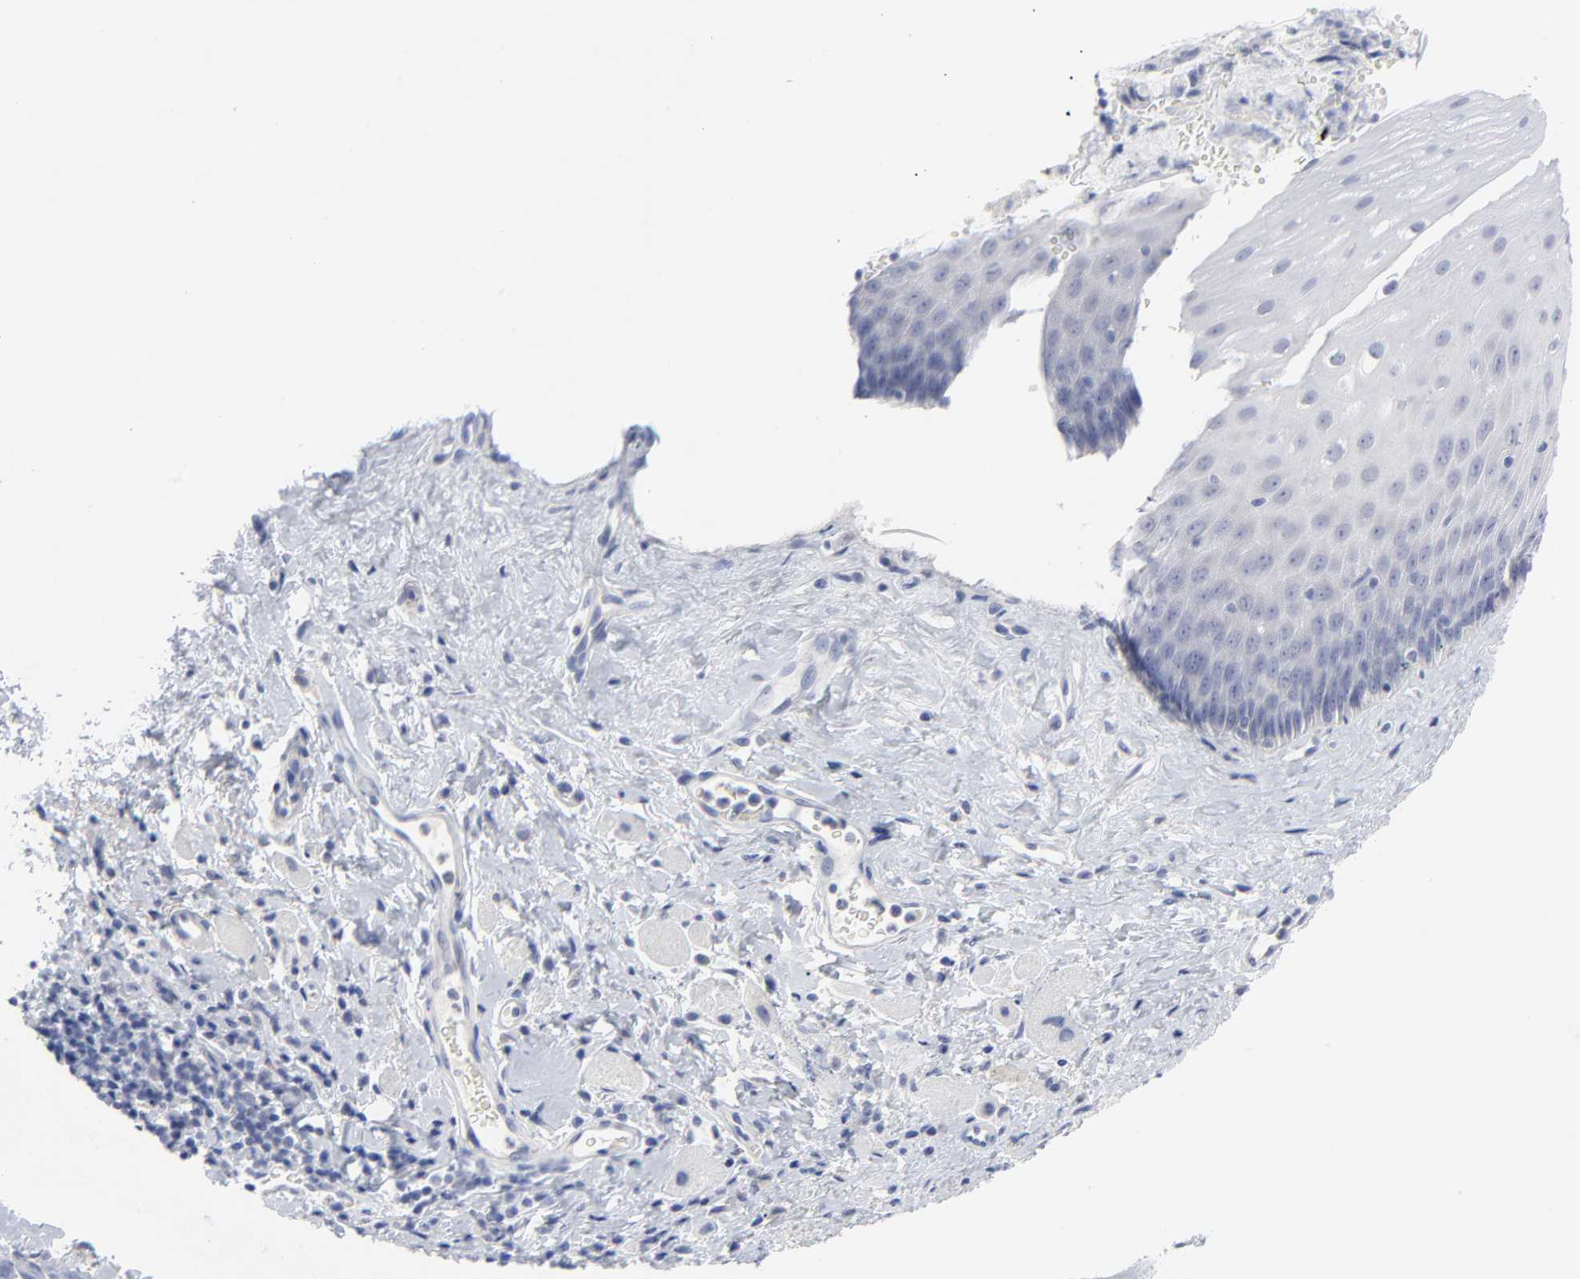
{"staining": {"intensity": "negative", "quantity": "none", "location": "none"}, "tissue": "esophagus", "cell_type": "Squamous epithelial cells", "image_type": "normal", "snomed": [{"axis": "morphology", "description": "Normal tissue, NOS"}, {"axis": "topography", "description": "Esophagus"}], "caption": "There is no significant positivity in squamous epithelial cells of esophagus. The staining is performed using DAB (3,3'-diaminobenzidine) brown chromogen with nuclei counter-stained in using hematoxylin.", "gene": "CLEC4G", "patient": {"sex": "male", "age": 62}}